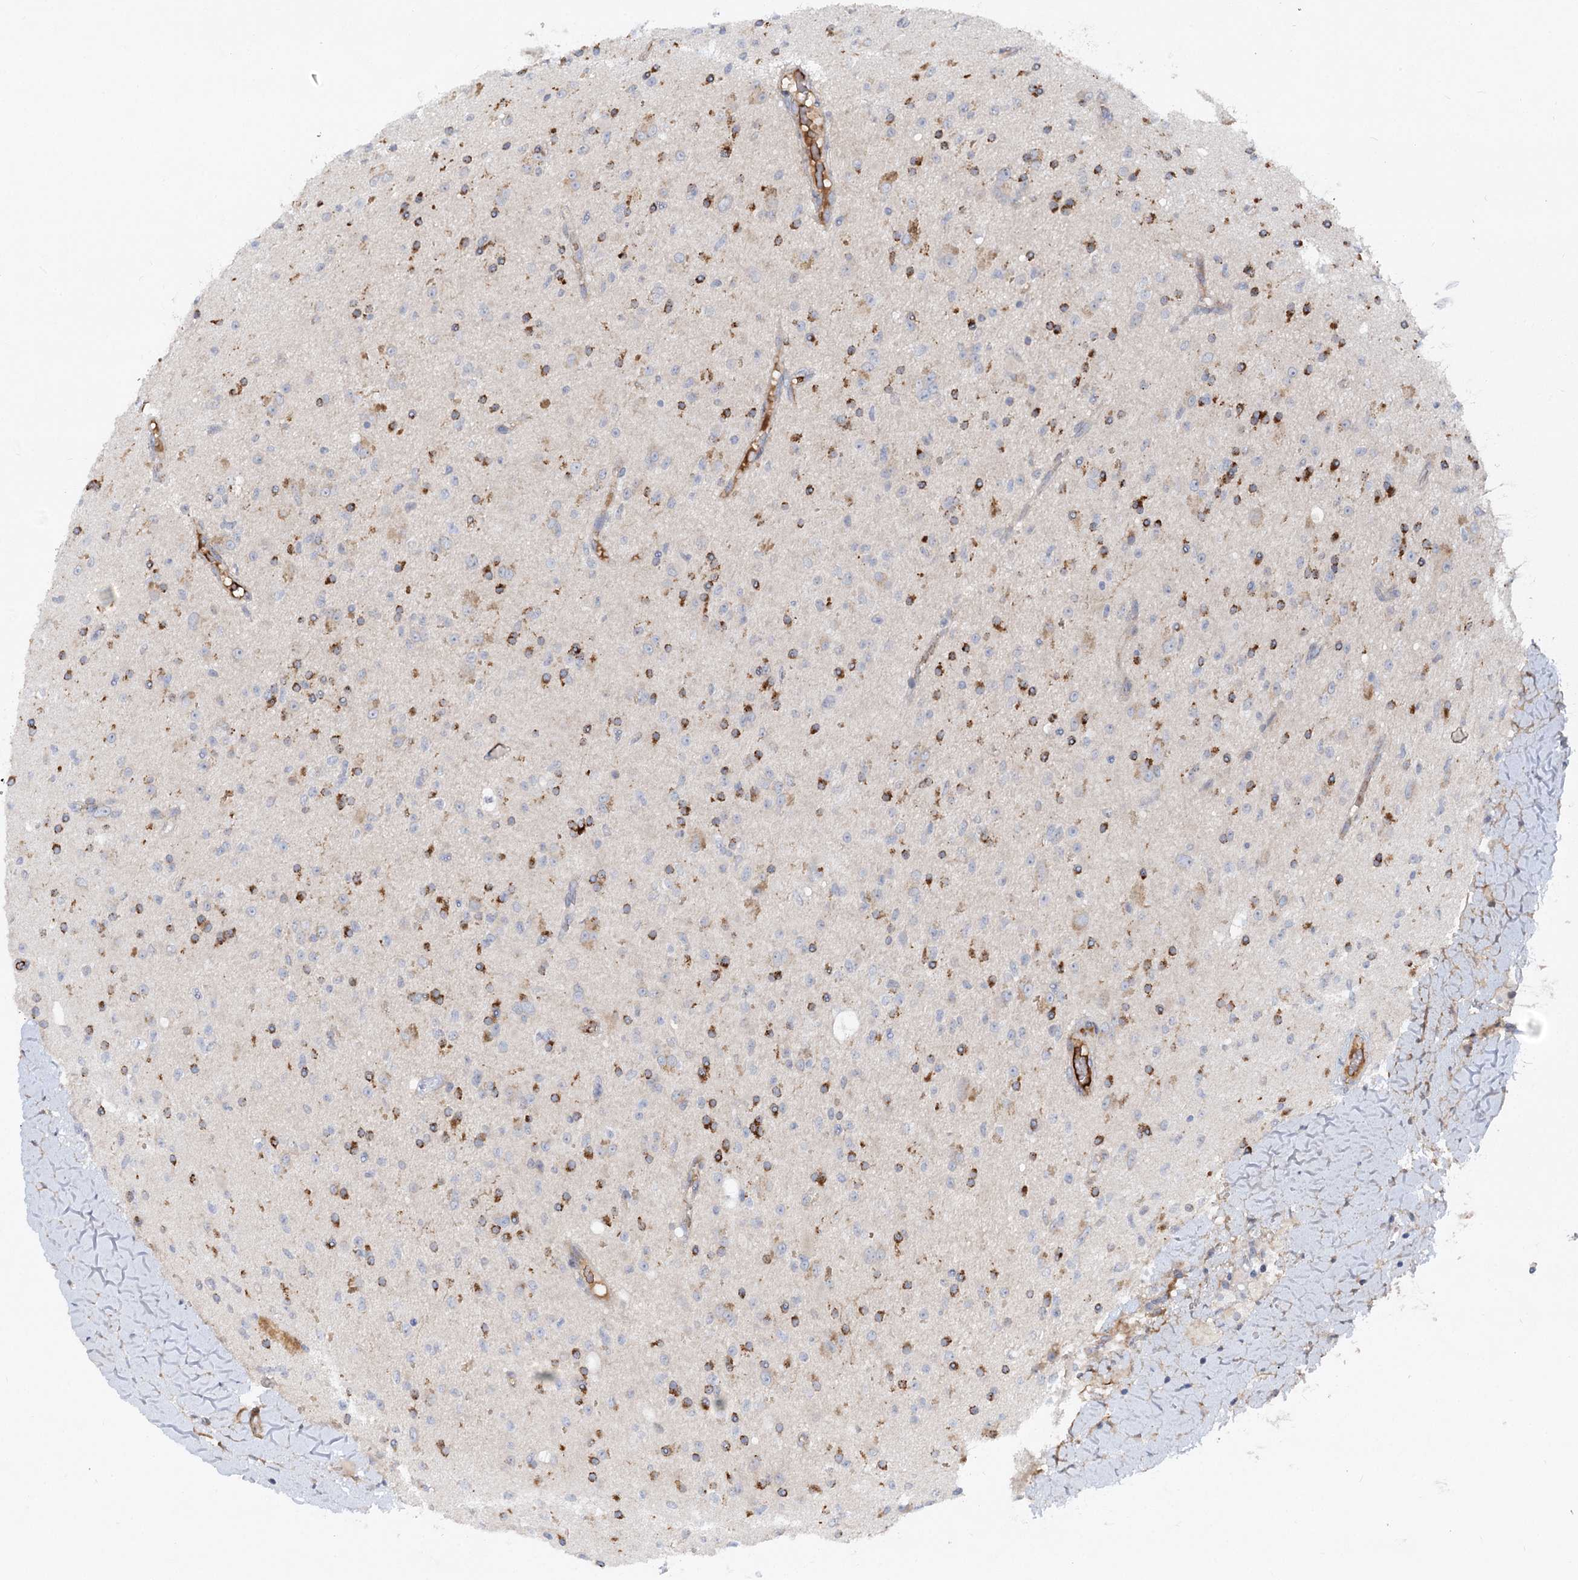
{"staining": {"intensity": "negative", "quantity": "none", "location": "none"}, "tissue": "glioma", "cell_type": "Tumor cells", "image_type": "cancer", "snomed": [{"axis": "morphology", "description": "Glioma, malignant, High grade"}, {"axis": "topography", "description": "Brain"}], "caption": "The histopathology image displays no staining of tumor cells in malignant glioma (high-grade).", "gene": "FGF19", "patient": {"sex": "male", "age": 34}}